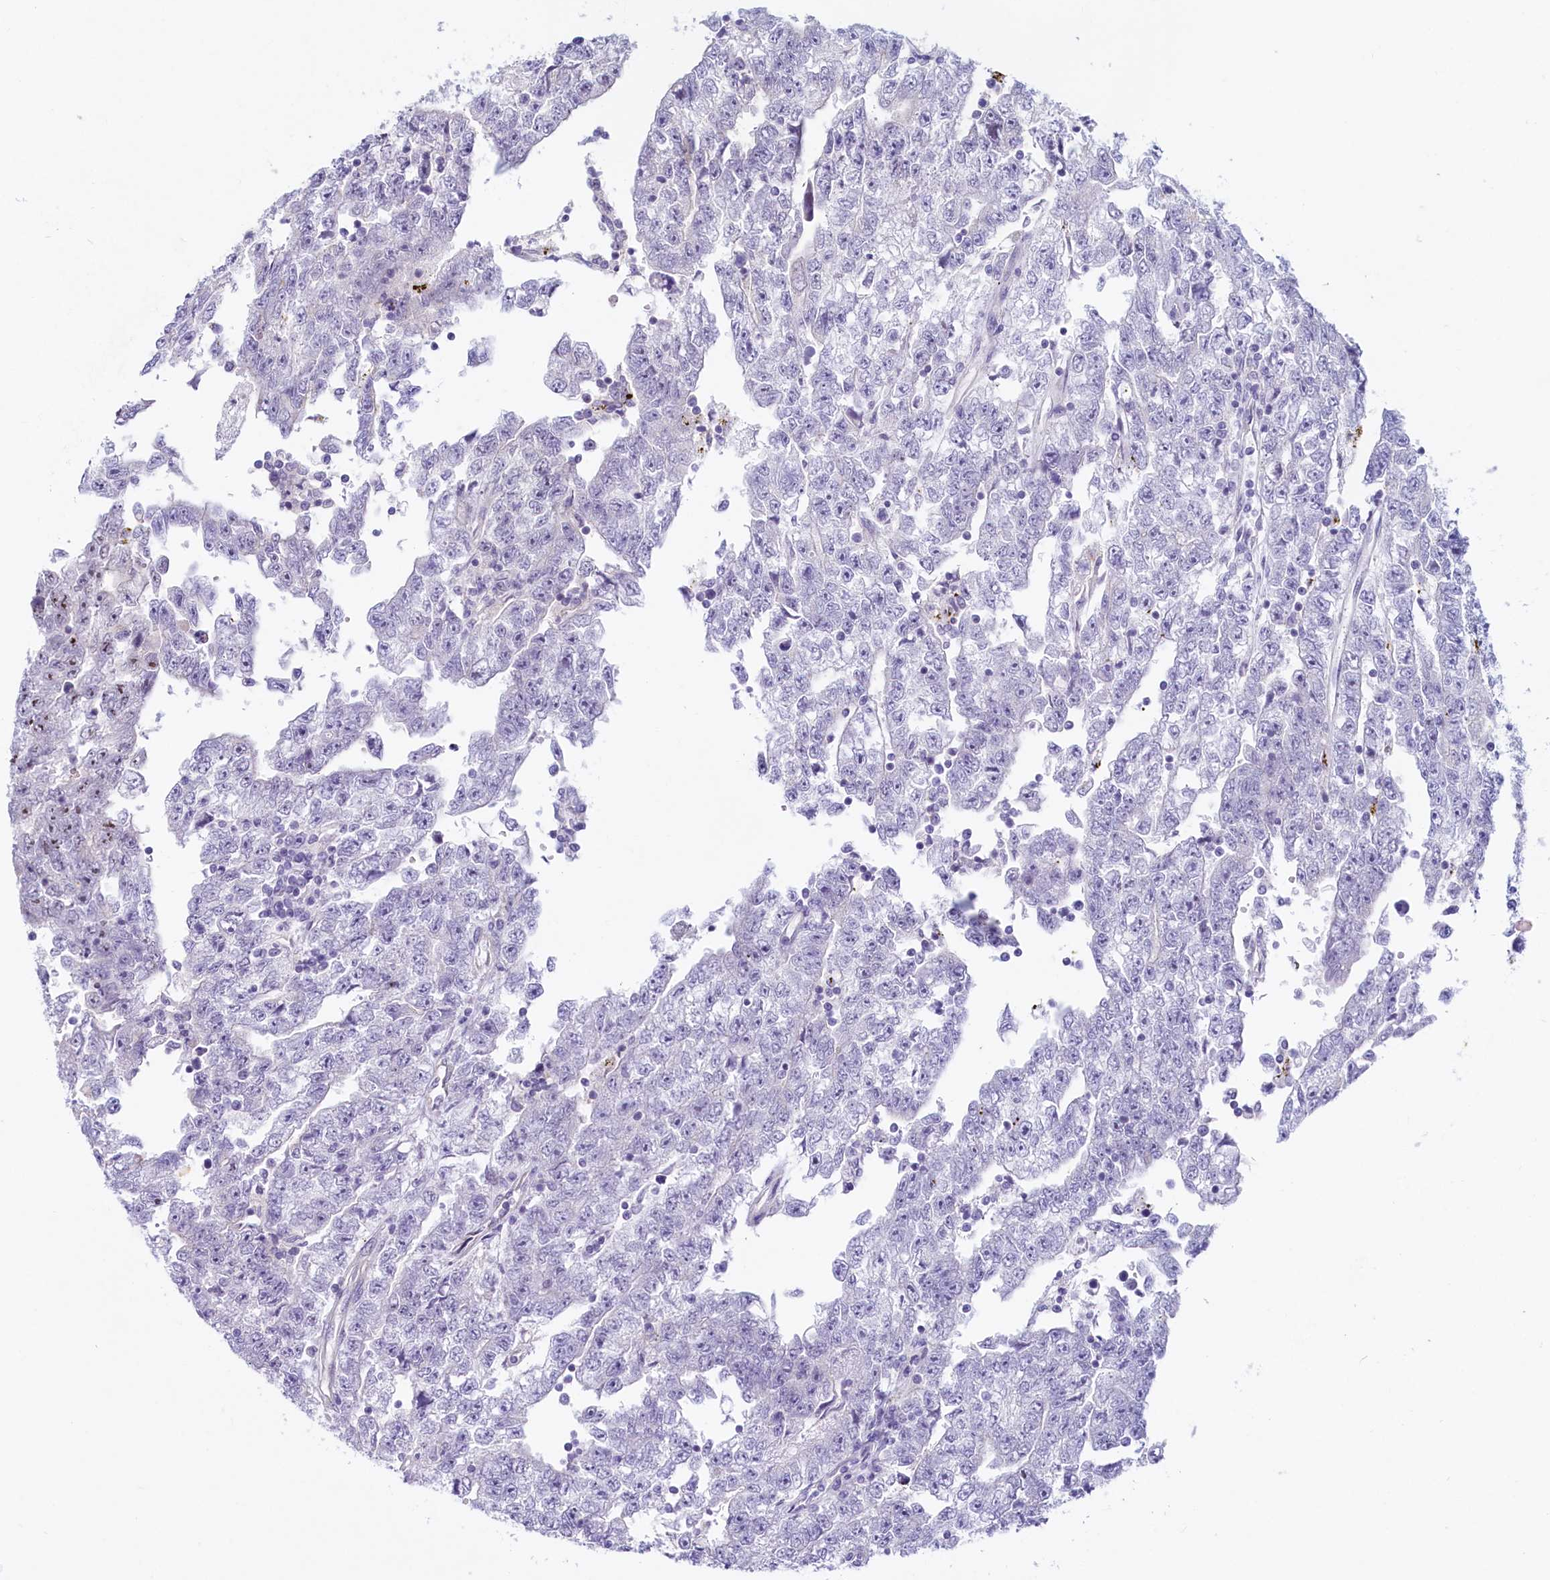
{"staining": {"intensity": "negative", "quantity": "none", "location": "none"}, "tissue": "testis cancer", "cell_type": "Tumor cells", "image_type": "cancer", "snomed": [{"axis": "morphology", "description": "Carcinoma, Embryonal, NOS"}, {"axis": "topography", "description": "Testis"}], "caption": "Testis cancer was stained to show a protein in brown. There is no significant positivity in tumor cells.", "gene": "PROCR", "patient": {"sex": "male", "age": 25}}